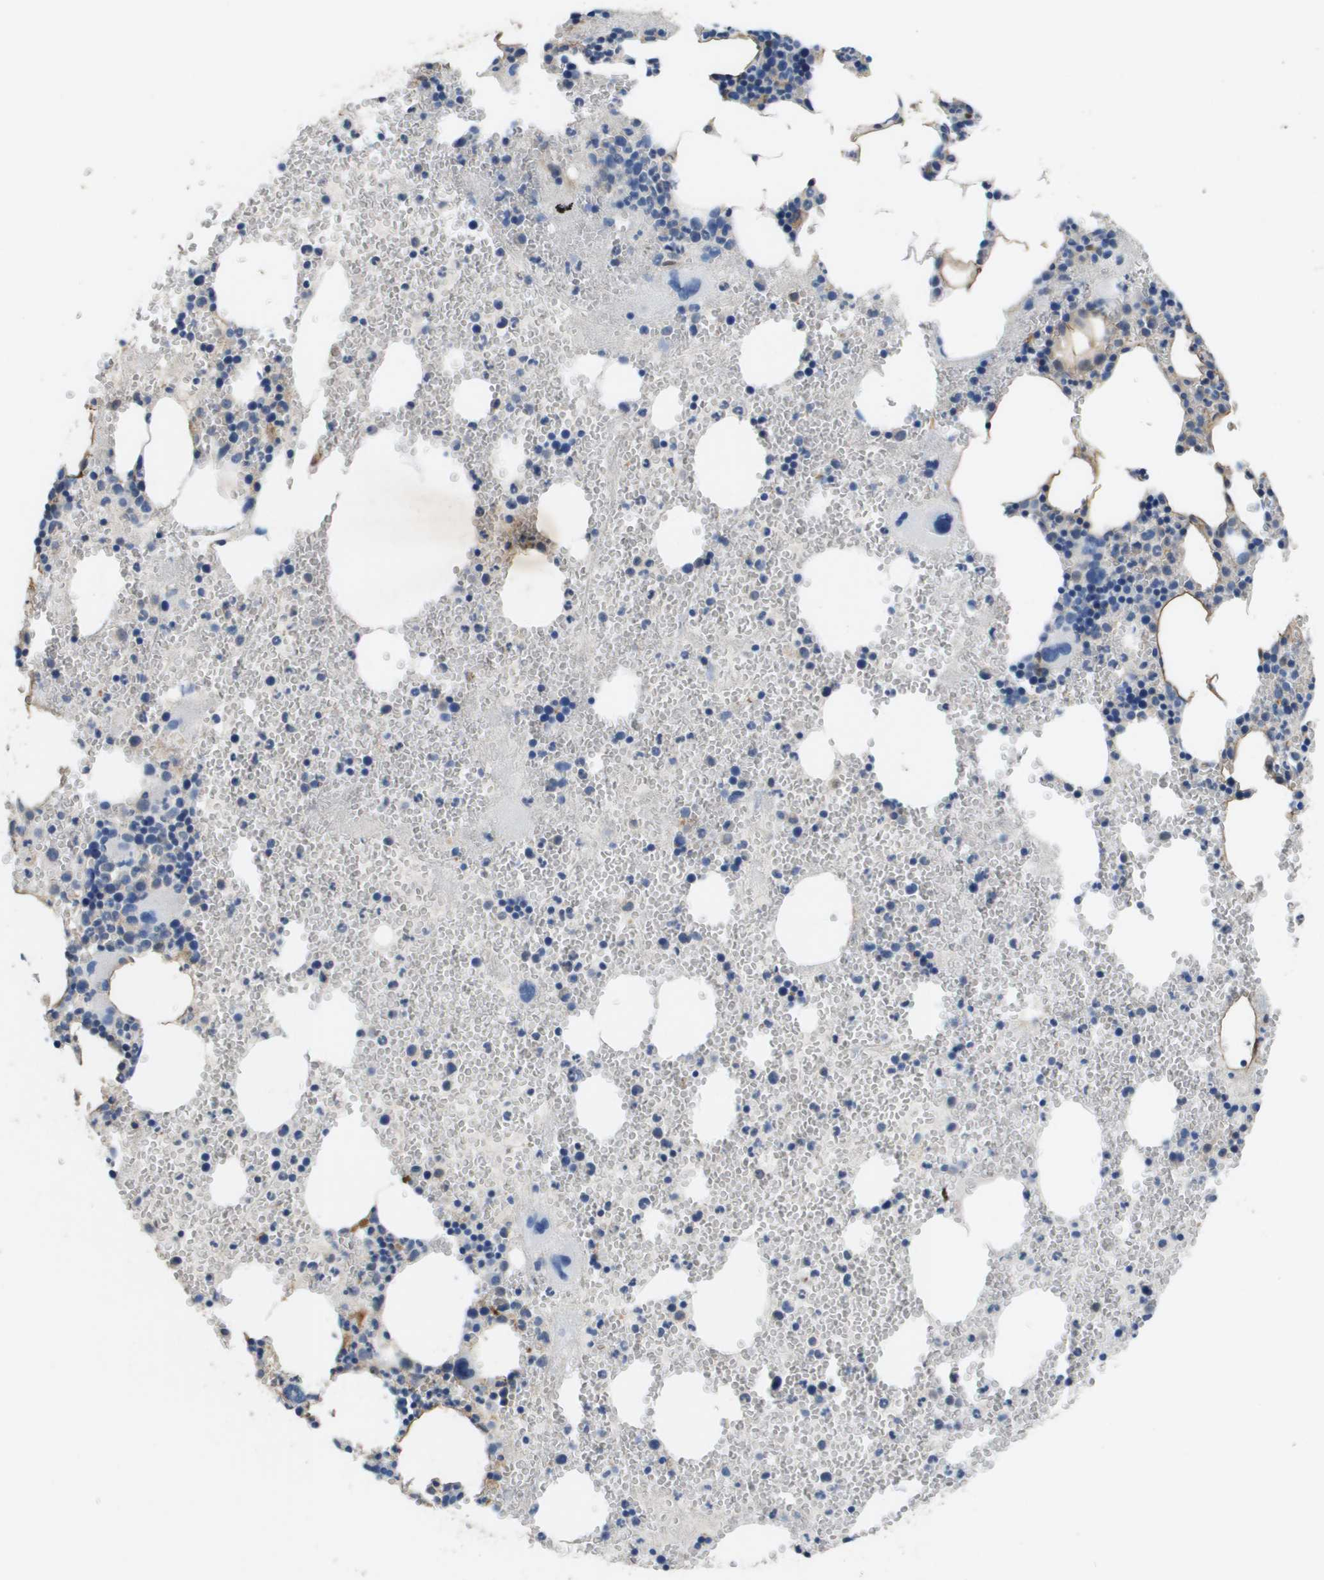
{"staining": {"intensity": "moderate", "quantity": "<25%", "location": "cytoplasmic/membranous"}, "tissue": "bone marrow", "cell_type": "Hematopoietic cells", "image_type": "normal", "snomed": [{"axis": "morphology", "description": "Normal tissue, NOS"}, {"axis": "morphology", "description": "Inflammation, NOS"}, {"axis": "topography", "description": "Bone marrow"}], "caption": "A high-resolution photomicrograph shows IHC staining of normal bone marrow, which reveals moderate cytoplasmic/membranous staining in about <25% of hematopoietic cells.", "gene": "FABP5", "patient": {"sex": "female", "age": 76}}